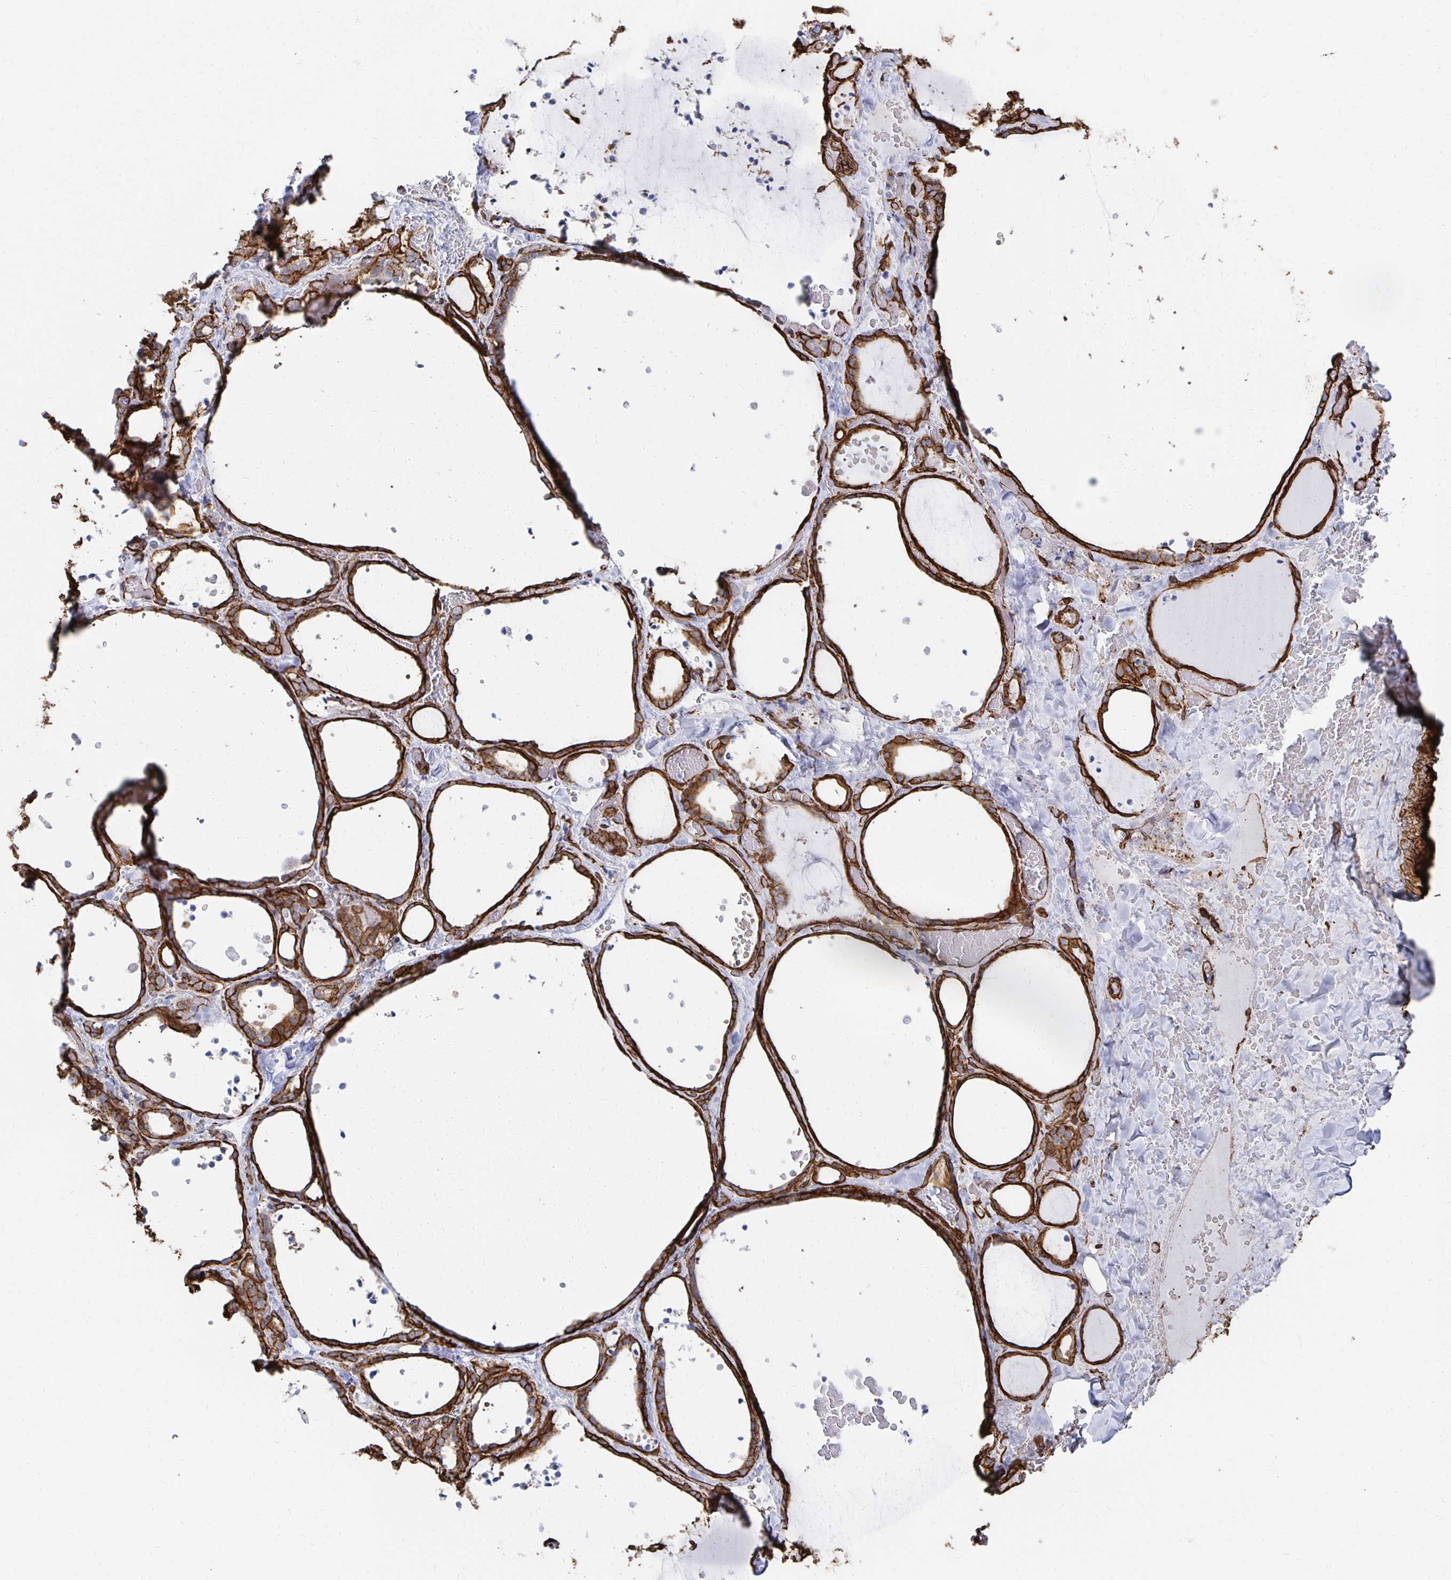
{"staining": {"intensity": "strong", "quantity": ">75%", "location": "cytoplasmic/membranous"}, "tissue": "thyroid gland", "cell_type": "Glandular cells", "image_type": "normal", "snomed": [{"axis": "morphology", "description": "Normal tissue, NOS"}, {"axis": "topography", "description": "Thyroid gland"}], "caption": "Protein expression analysis of unremarkable thyroid gland shows strong cytoplasmic/membranous expression in approximately >75% of glandular cells.", "gene": "VIPR2", "patient": {"sex": "female", "age": 36}}